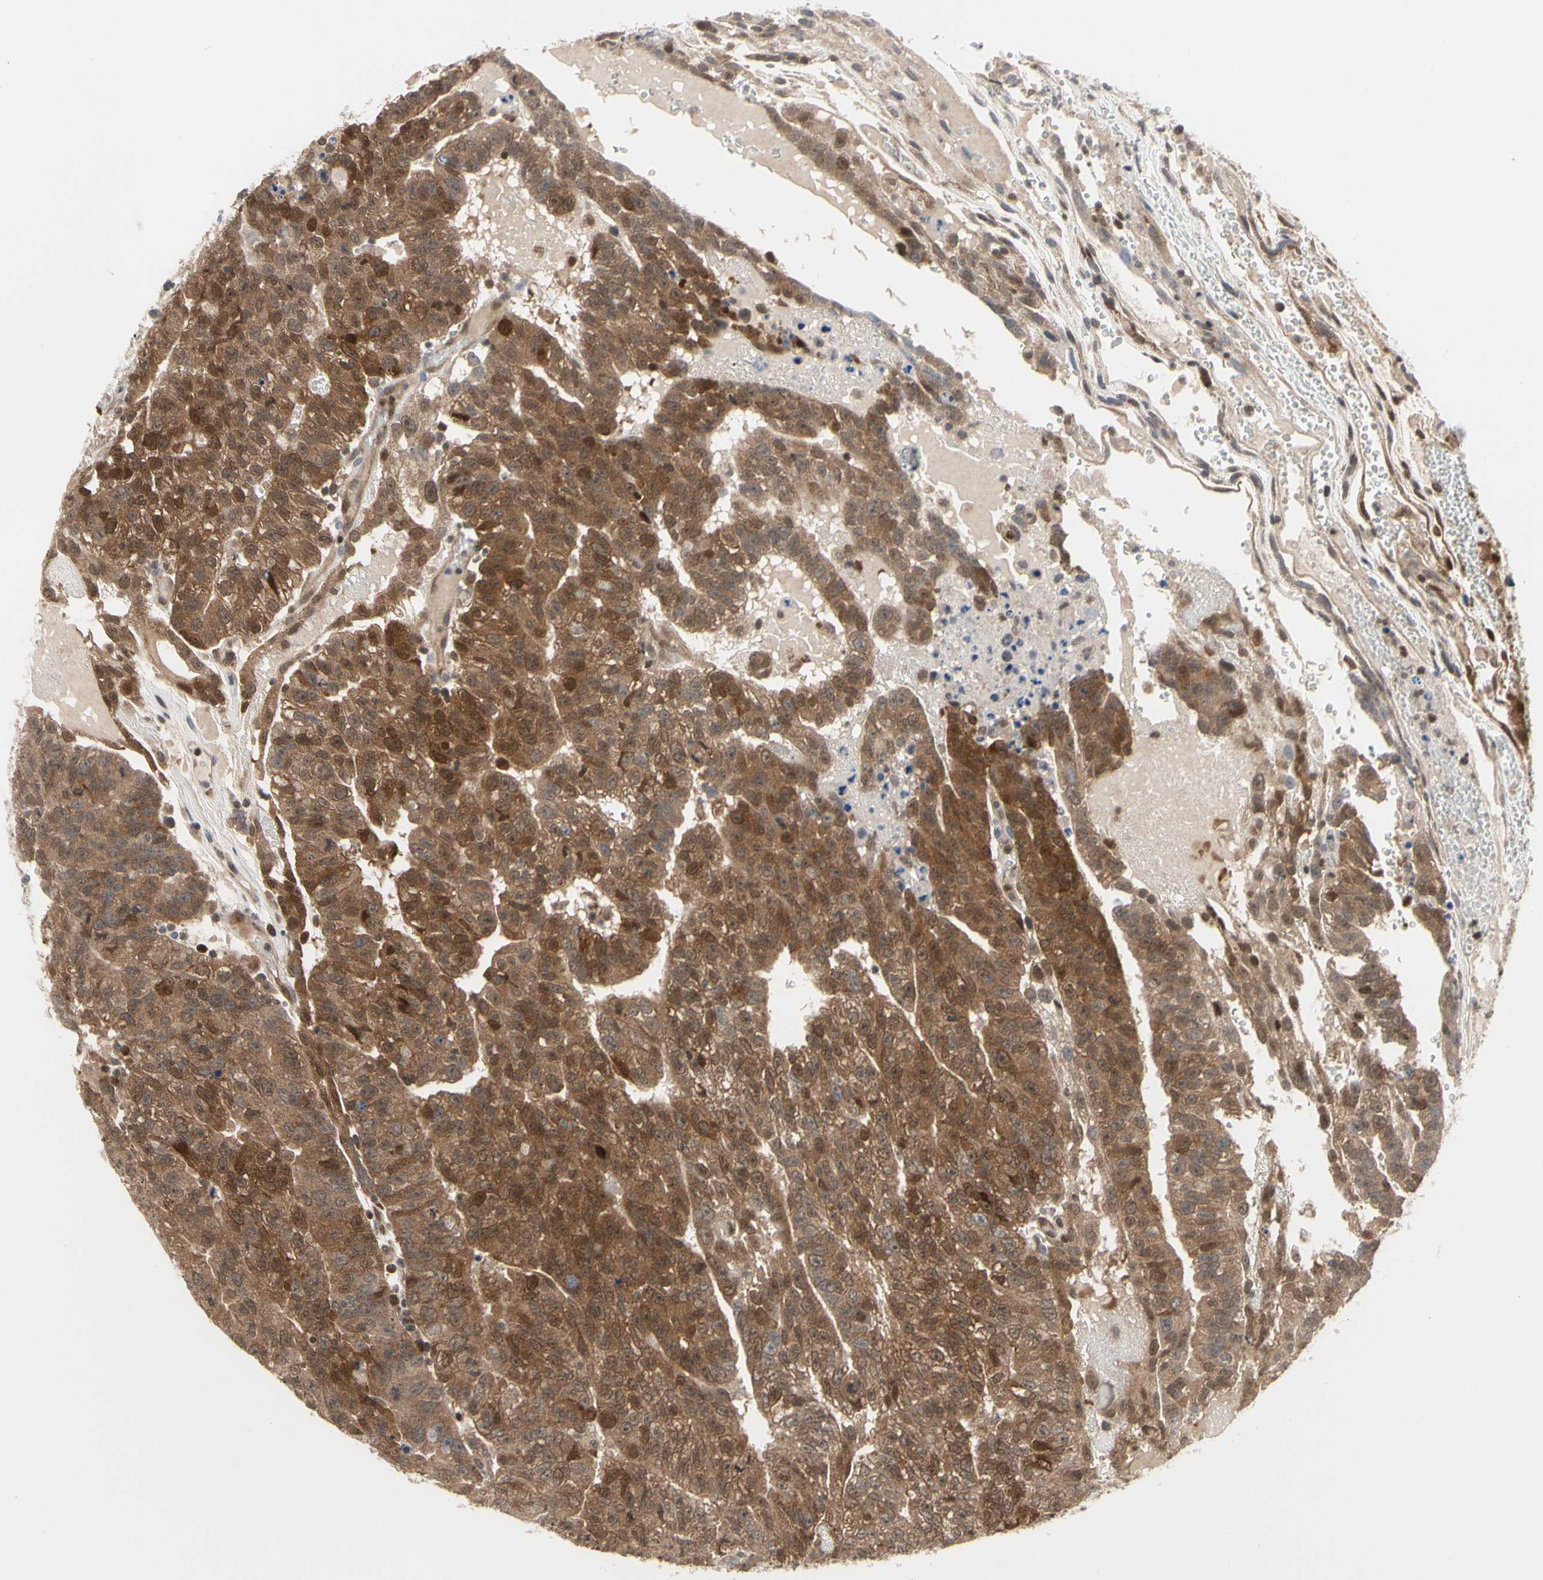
{"staining": {"intensity": "strong", "quantity": ">75%", "location": "cytoplasmic/membranous,nuclear"}, "tissue": "testis cancer", "cell_type": "Tumor cells", "image_type": "cancer", "snomed": [{"axis": "morphology", "description": "Seminoma, NOS"}, {"axis": "morphology", "description": "Carcinoma, Embryonal, NOS"}, {"axis": "topography", "description": "Testis"}], "caption": "A brown stain labels strong cytoplasmic/membranous and nuclear staining of a protein in human embryonal carcinoma (testis) tumor cells. (brown staining indicates protein expression, while blue staining denotes nuclei).", "gene": "CDK5", "patient": {"sex": "male", "age": 52}}